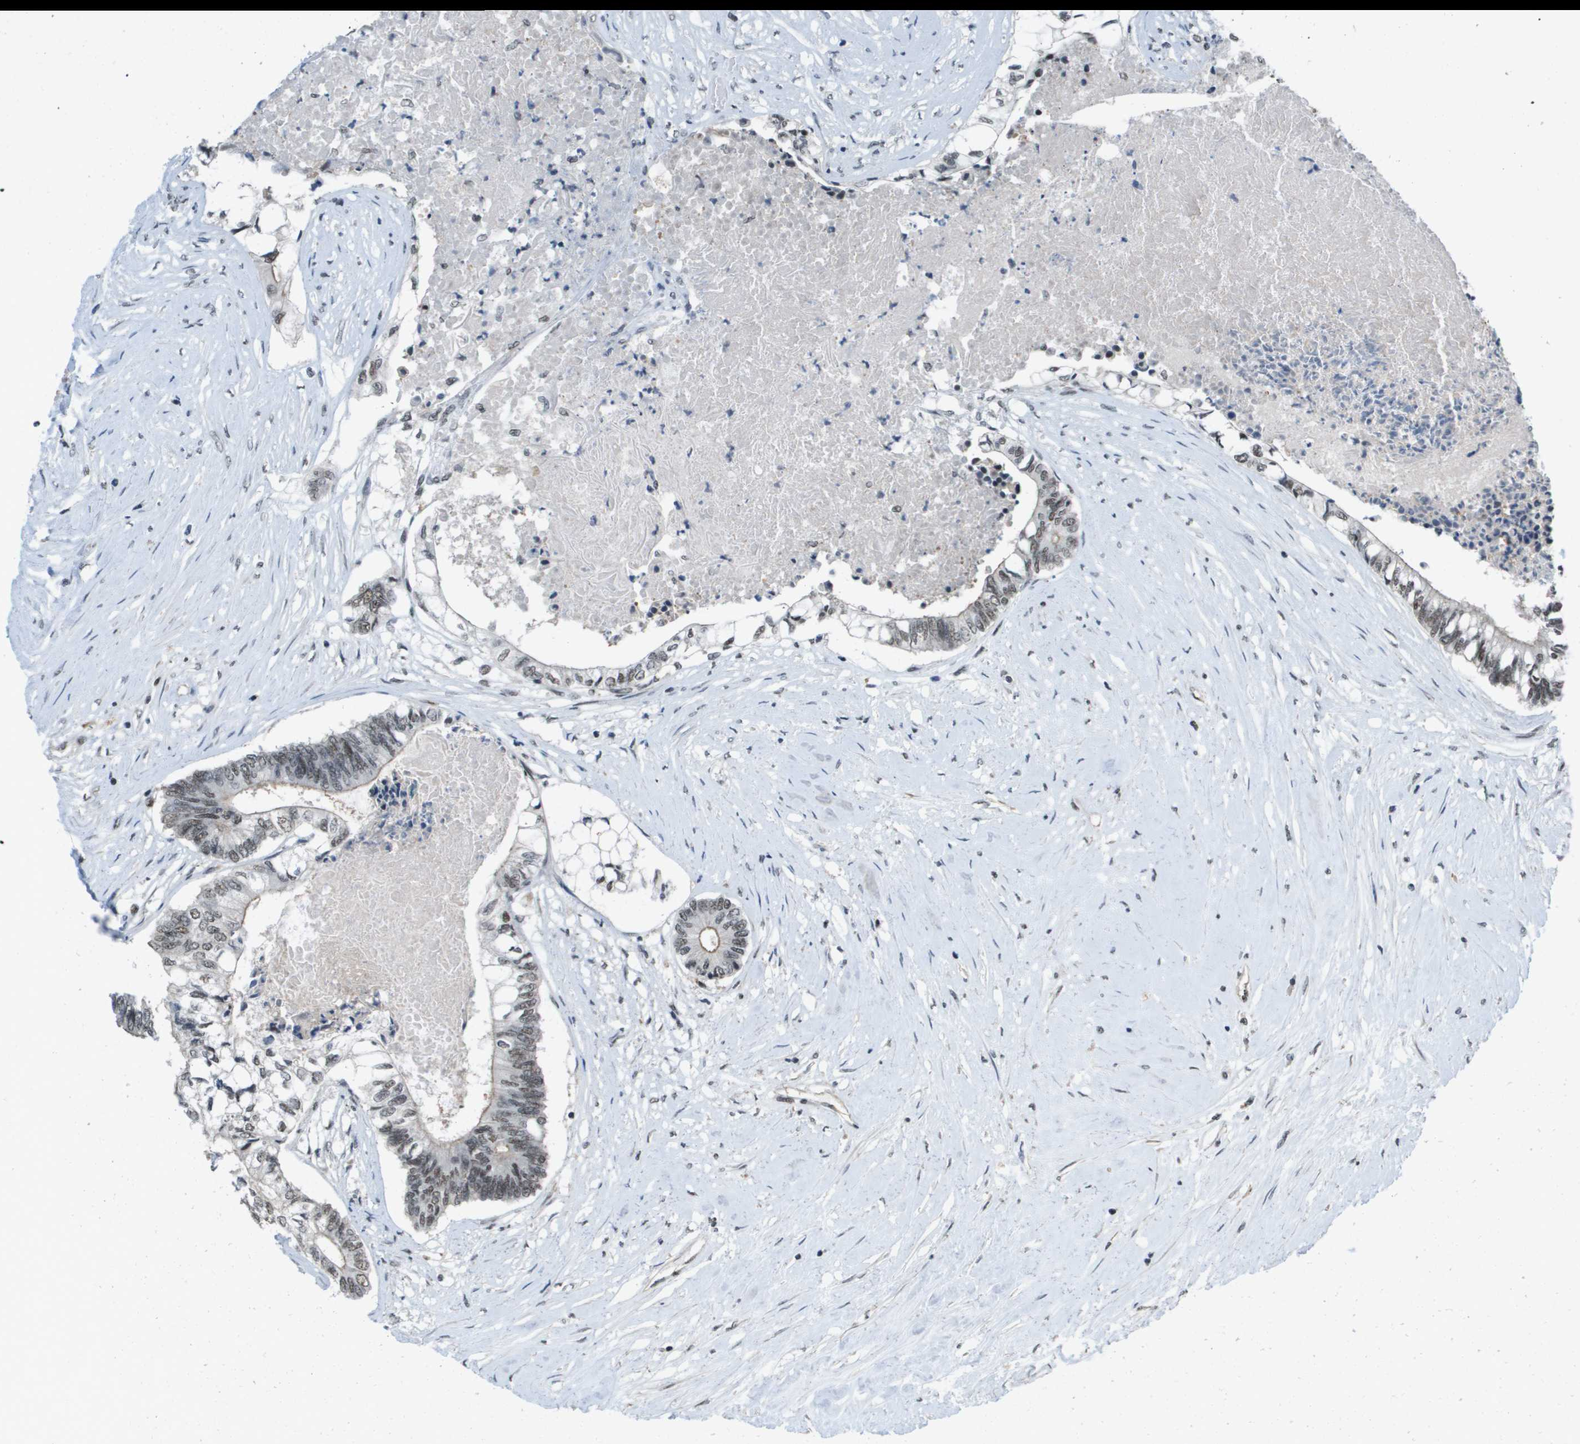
{"staining": {"intensity": "weak", "quantity": ">75%", "location": "nuclear"}, "tissue": "colorectal cancer", "cell_type": "Tumor cells", "image_type": "cancer", "snomed": [{"axis": "morphology", "description": "Adenocarcinoma, NOS"}, {"axis": "topography", "description": "Rectum"}], "caption": "Colorectal adenocarcinoma stained for a protein displays weak nuclear positivity in tumor cells.", "gene": "ISY1", "patient": {"sex": "male", "age": 63}}